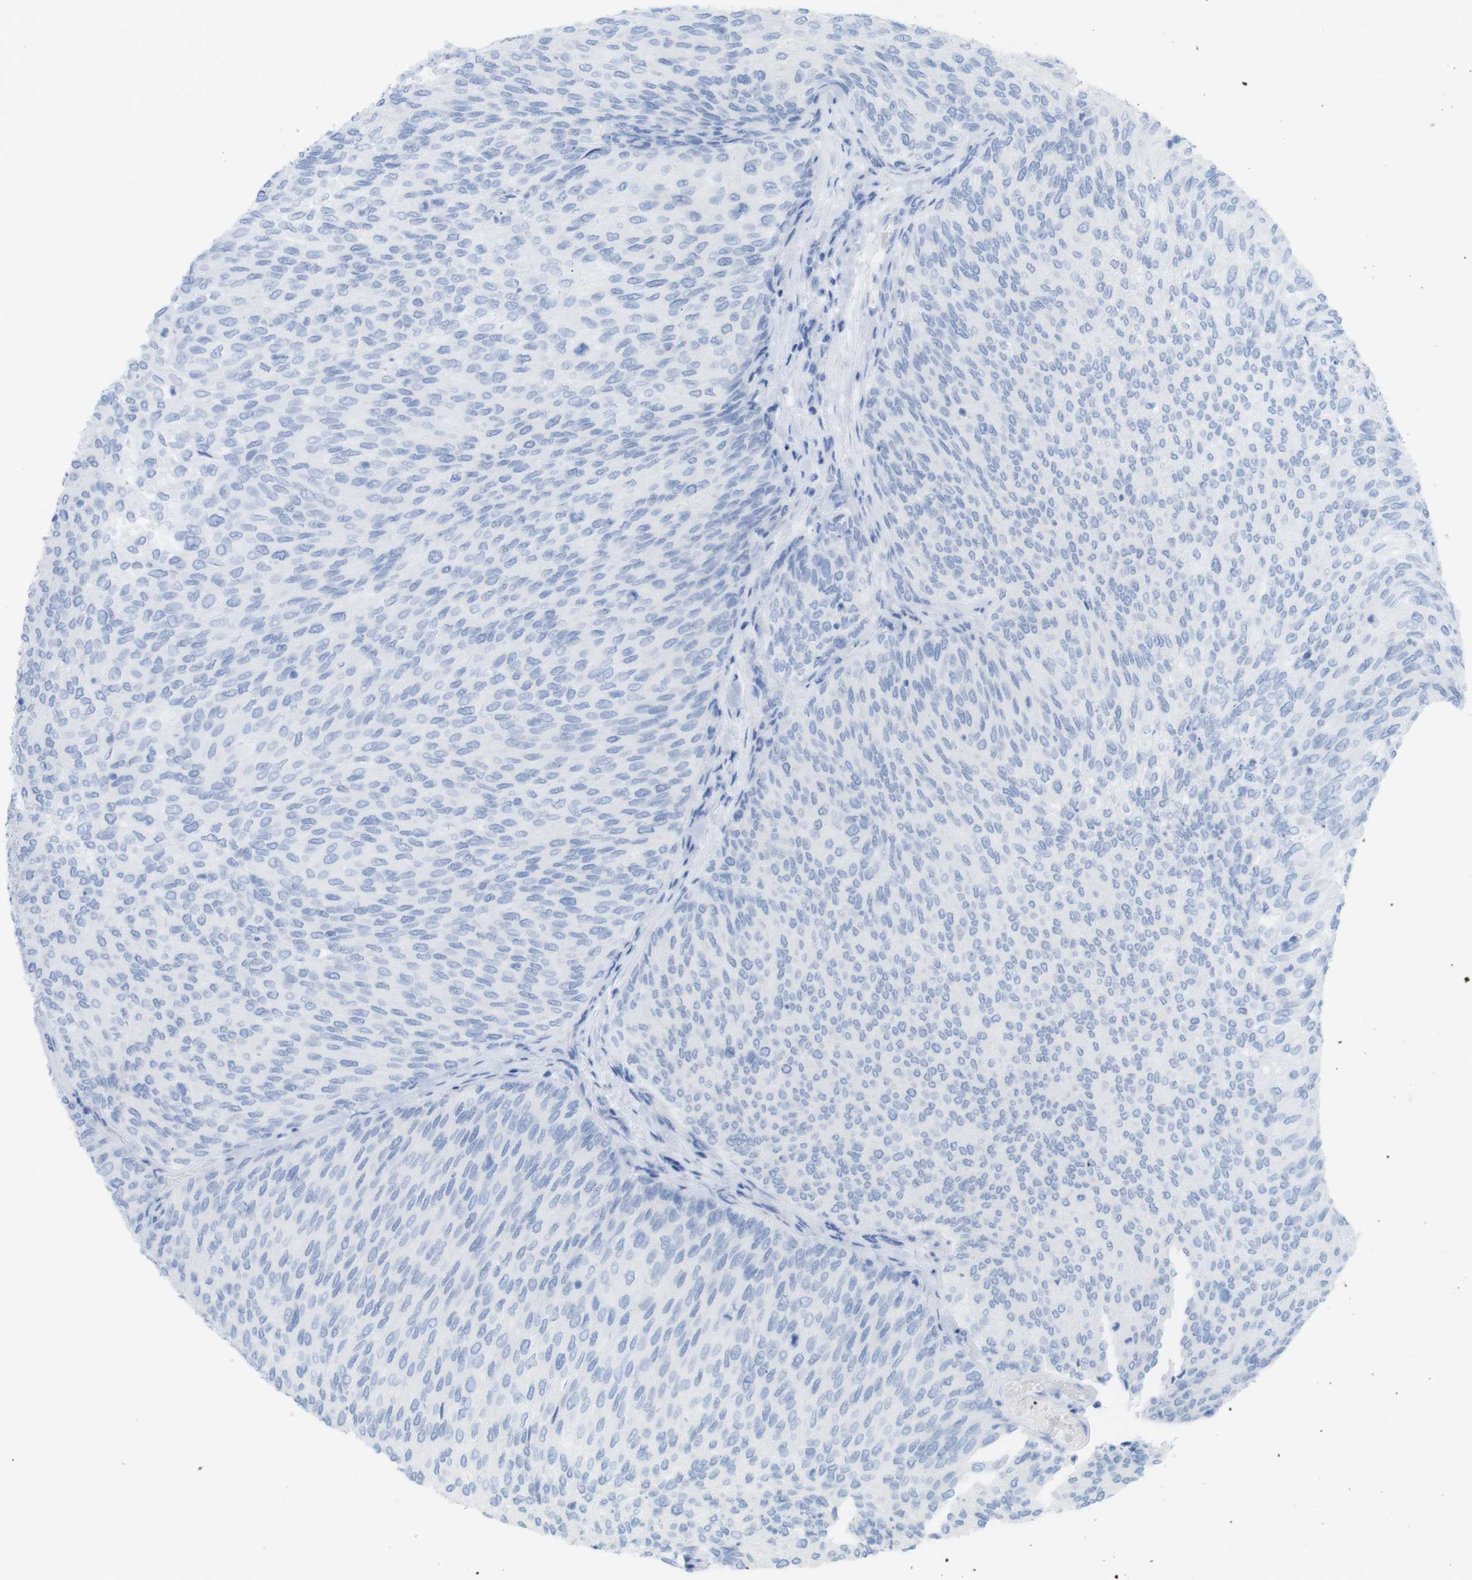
{"staining": {"intensity": "negative", "quantity": "none", "location": "none"}, "tissue": "urothelial cancer", "cell_type": "Tumor cells", "image_type": "cancer", "snomed": [{"axis": "morphology", "description": "Urothelial carcinoma, Low grade"}, {"axis": "topography", "description": "Urinary bladder"}], "caption": "IHC image of neoplastic tissue: low-grade urothelial carcinoma stained with DAB shows no significant protein expression in tumor cells. (Stains: DAB IHC with hematoxylin counter stain, Microscopy: brightfield microscopy at high magnification).", "gene": "MYH7", "patient": {"sex": "female", "age": 79}}